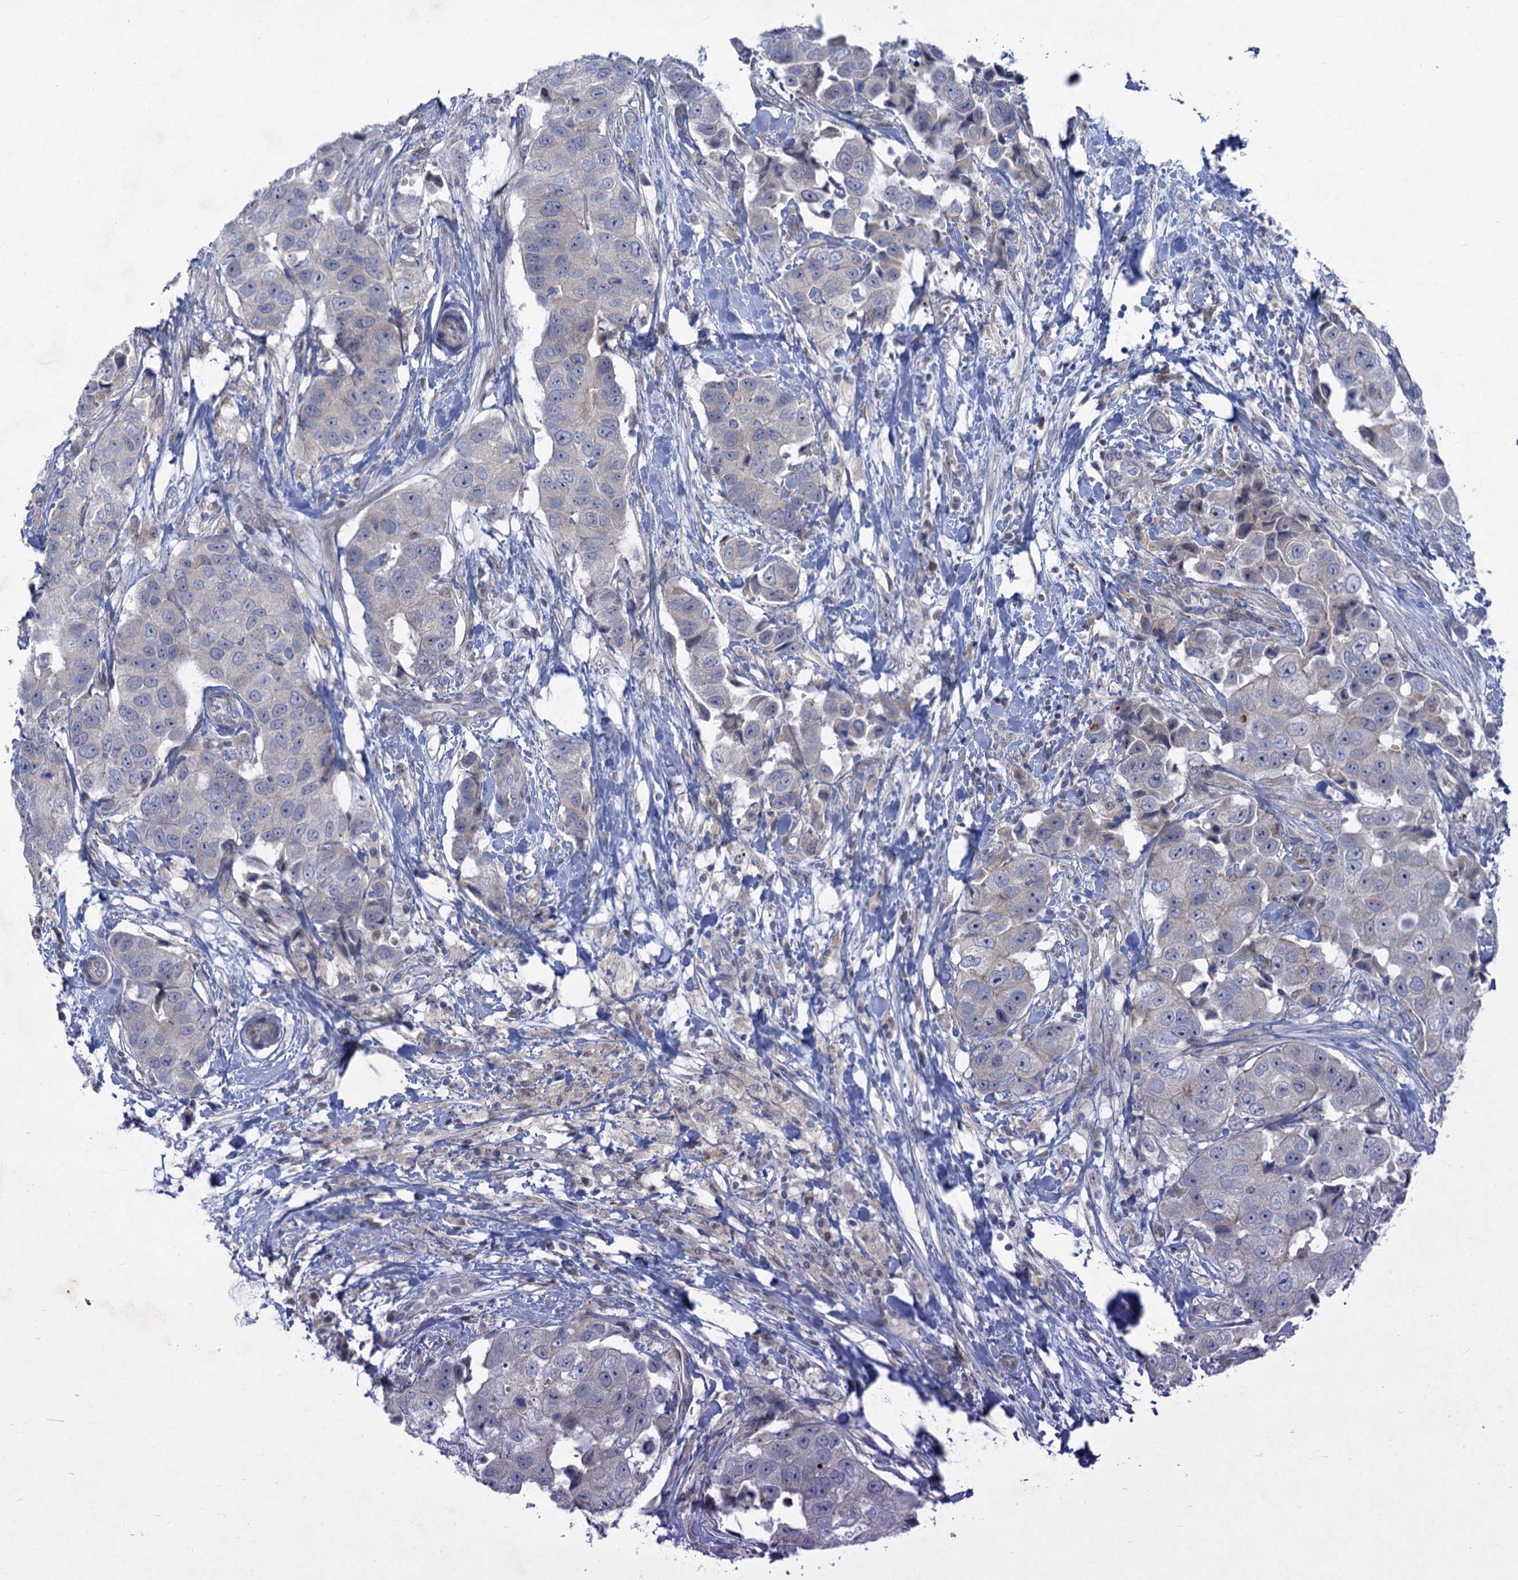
{"staining": {"intensity": "negative", "quantity": "none", "location": "none"}, "tissue": "breast cancer", "cell_type": "Tumor cells", "image_type": "cancer", "snomed": [{"axis": "morphology", "description": "Normal tissue, NOS"}, {"axis": "morphology", "description": "Duct carcinoma"}, {"axis": "topography", "description": "Breast"}], "caption": "Tumor cells are negative for protein expression in human breast infiltrating ductal carcinoma.", "gene": "QPCTL", "patient": {"sex": "female", "age": 62}}